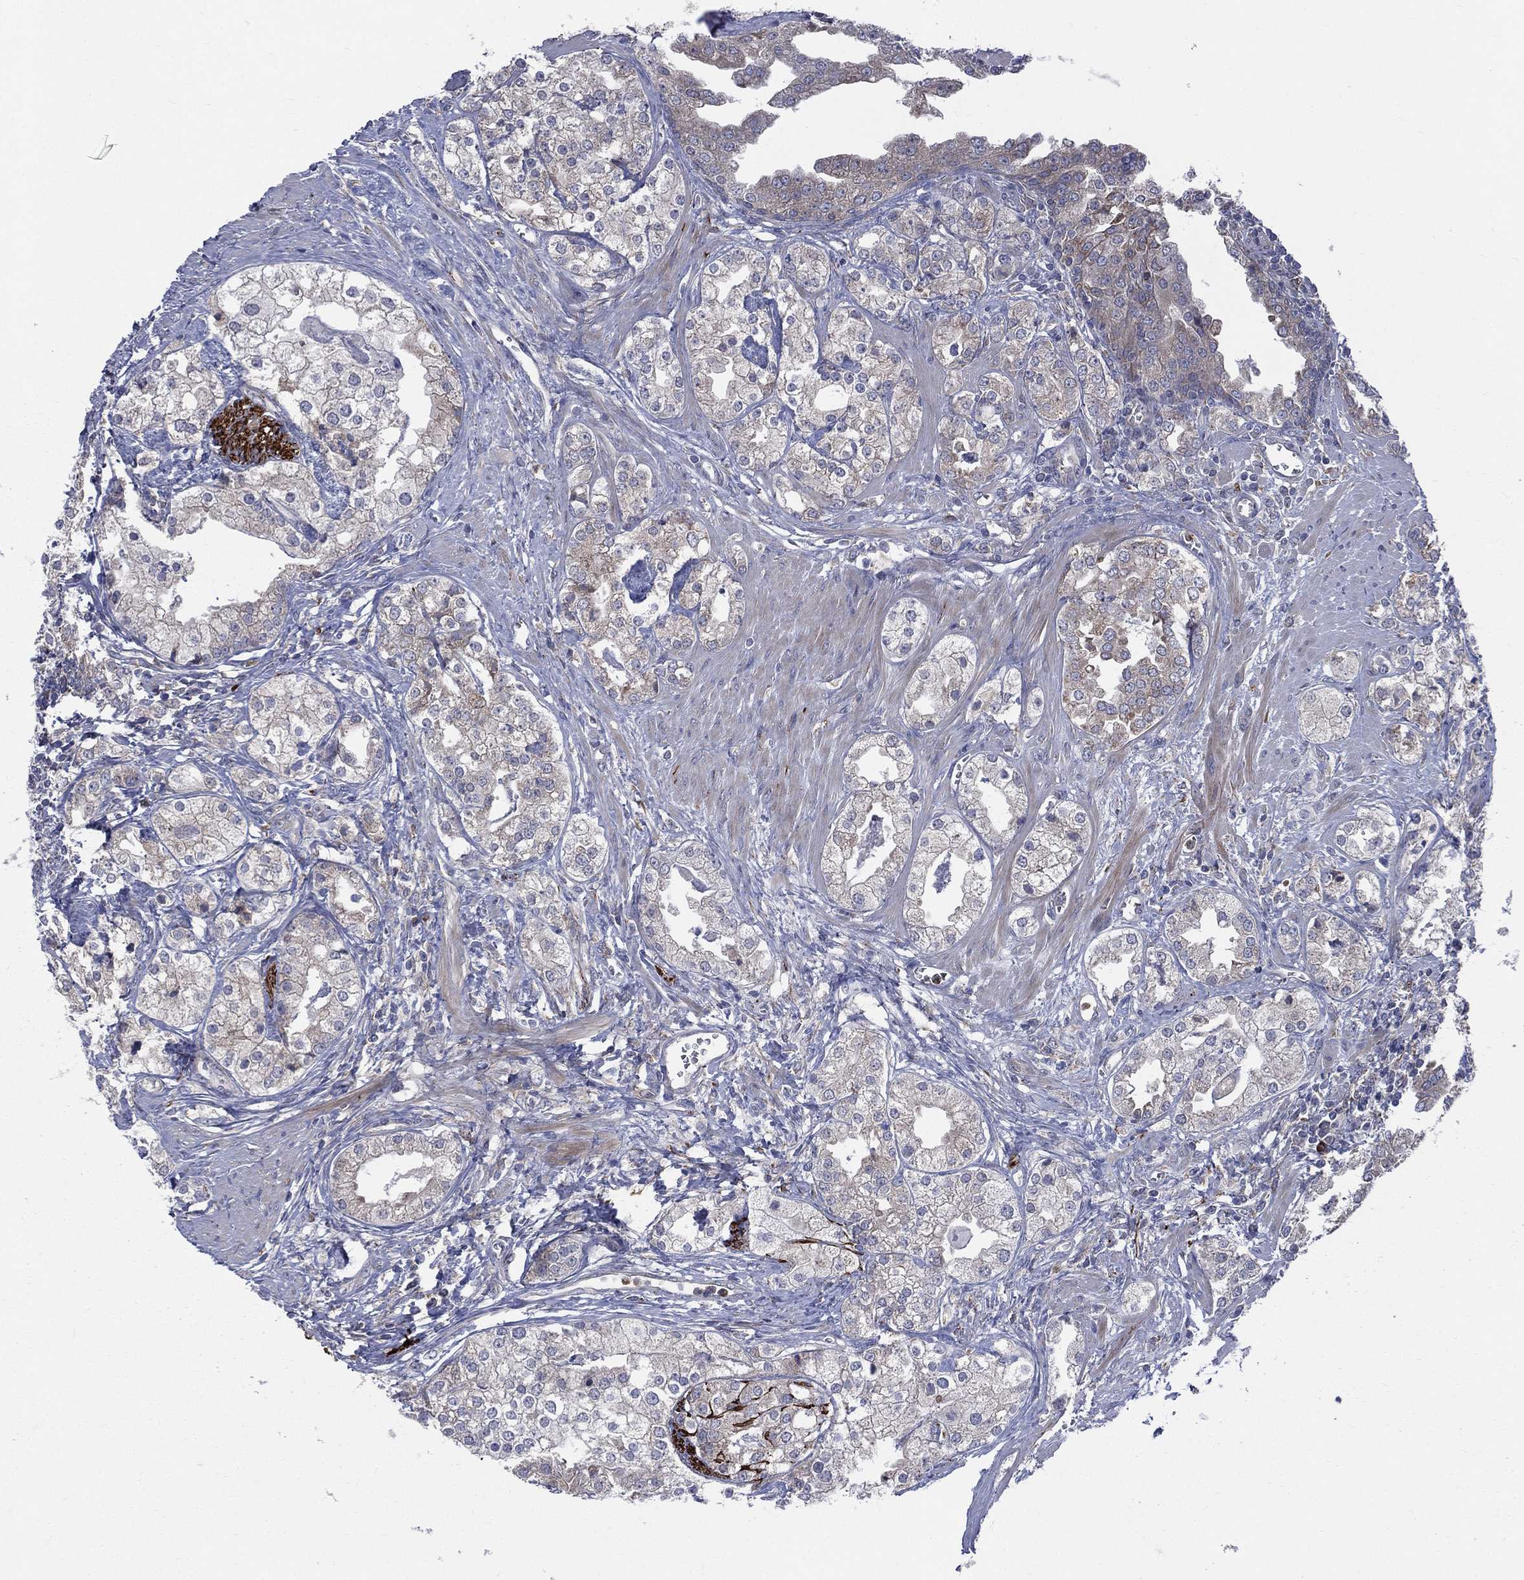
{"staining": {"intensity": "negative", "quantity": "none", "location": "none"}, "tissue": "prostate cancer", "cell_type": "Tumor cells", "image_type": "cancer", "snomed": [{"axis": "morphology", "description": "Adenocarcinoma, NOS"}, {"axis": "topography", "description": "Prostate and seminal vesicle, NOS"}, {"axis": "topography", "description": "Prostate"}], "caption": "This is an IHC photomicrograph of prostate cancer (adenocarcinoma). There is no staining in tumor cells.", "gene": "CCDC159", "patient": {"sex": "male", "age": 62}}